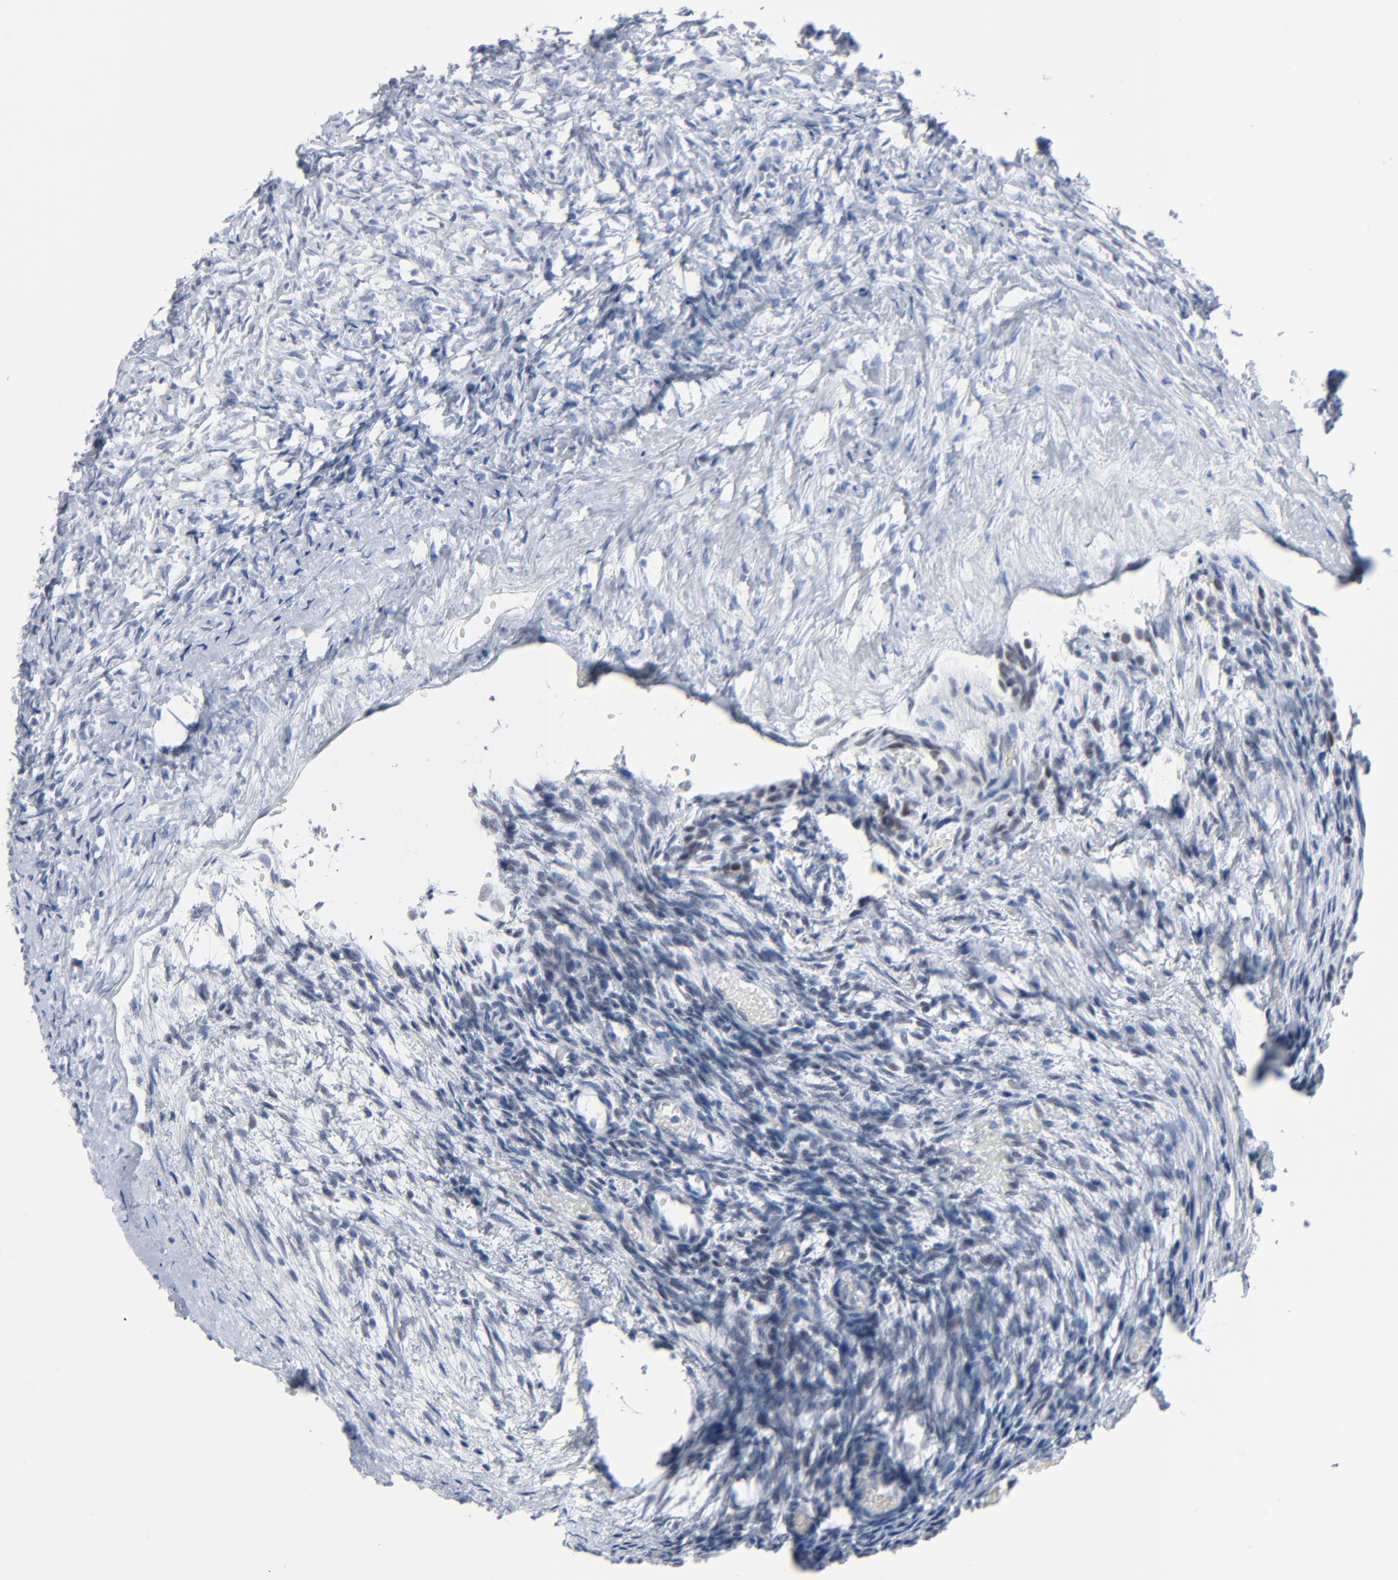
{"staining": {"intensity": "weak", "quantity": "25%-75%", "location": "nuclear"}, "tissue": "ovary", "cell_type": "Ovarian stroma cells", "image_type": "normal", "snomed": [{"axis": "morphology", "description": "Normal tissue, NOS"}, {"axis": "topography", "description": "Ovary"}], "caption": "High-magnification brightfield microscopy of normal ovary stained with DAB (brown) and counterstained with hematoxylin (blue). ovarian stroma cells exhibit weak nuclear staining is present in about25%-75% of cells. (IHC, brightfield microscopy, high magnification).", "gene": "SIRT1", "patient": {"sex": "female", "age": 35}}